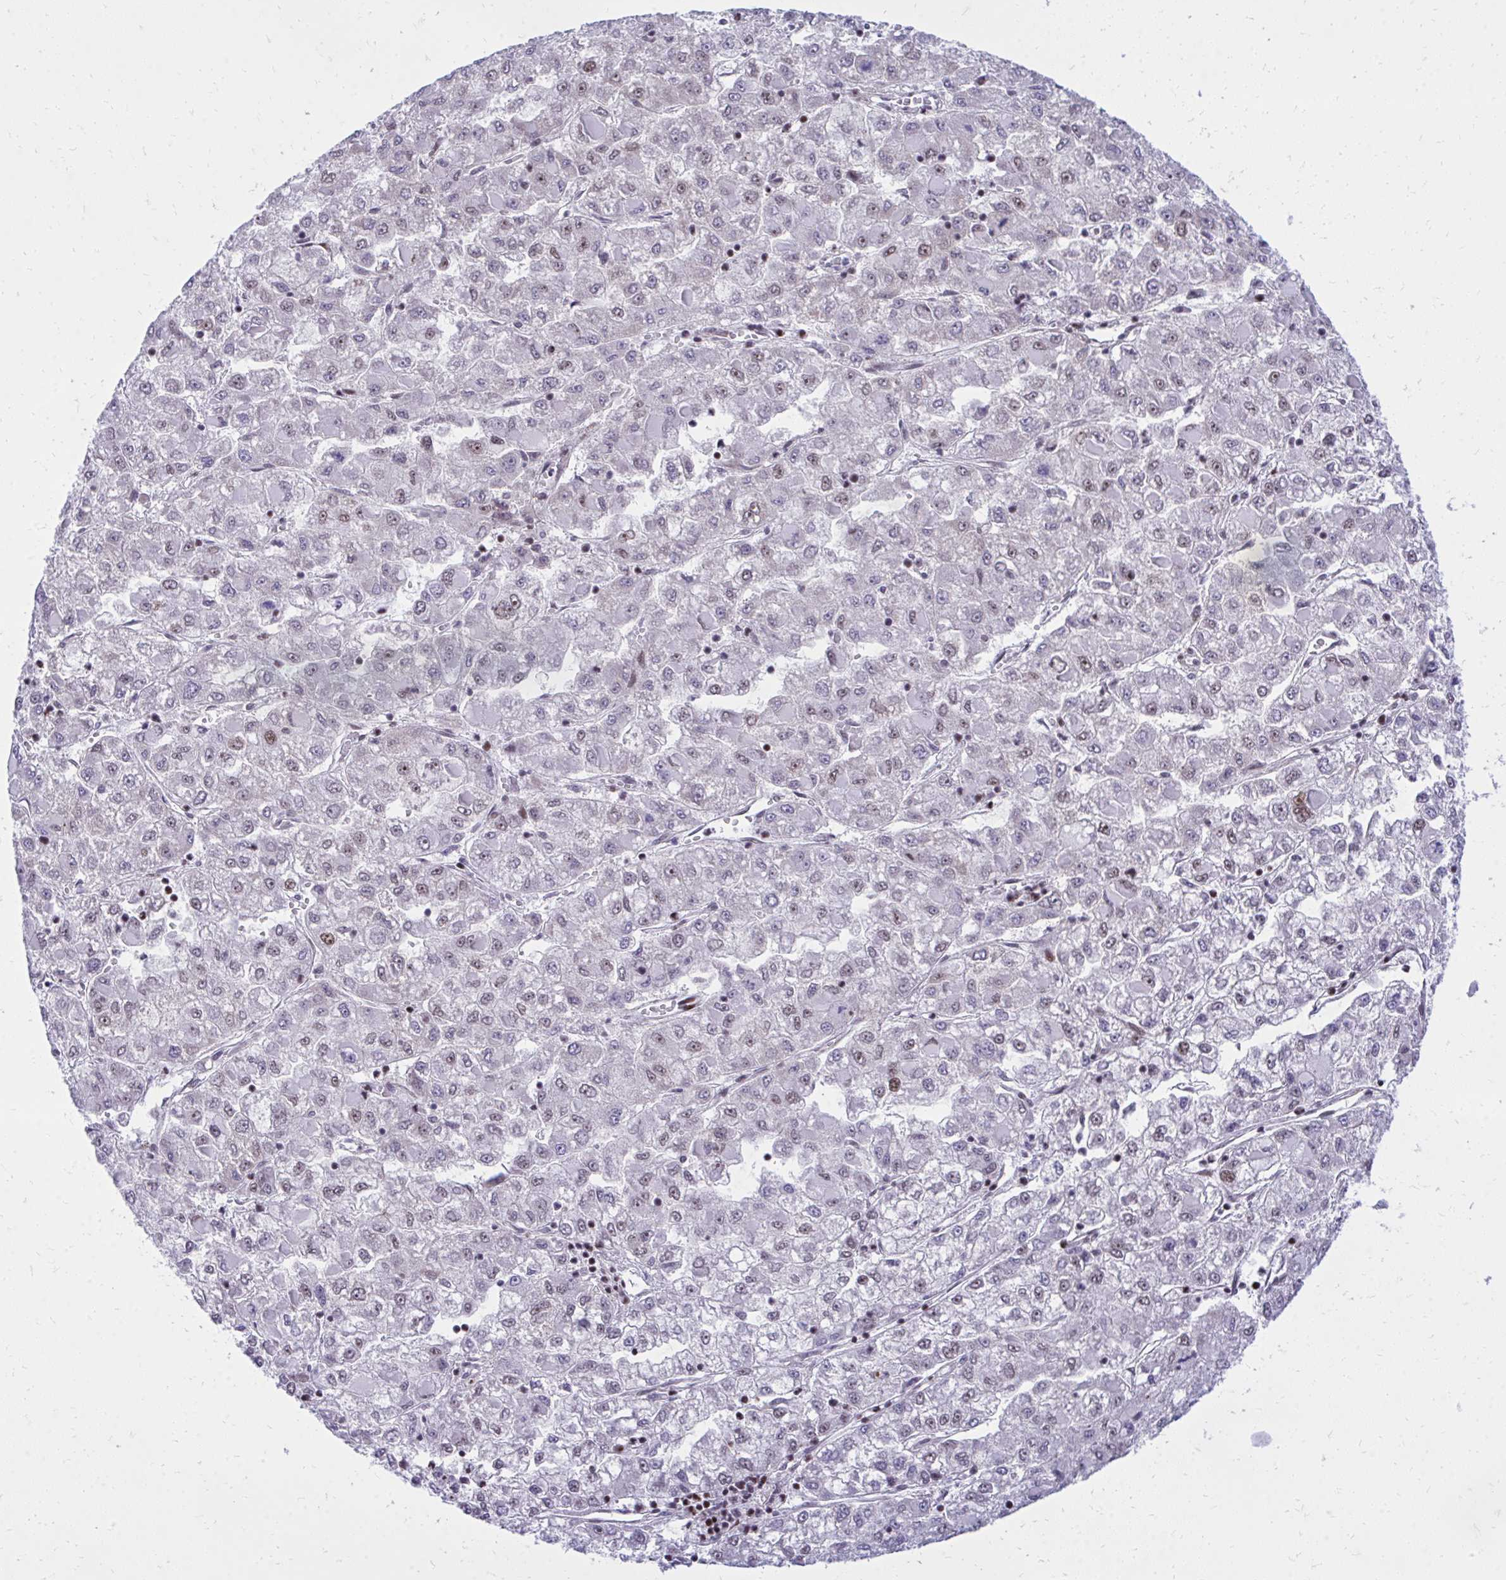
{"staining": {"intensity": "weak", "quantity": "25%-75%", "location": "nuclear"}, "tissue": "liver cancer", "cell_type": "Tumor cells", "image_type": "cancer", "snomed": [{"axis": "morphology", "description": "Carcinoma, Hepatocellular, NOS"}, {"axis": "topography", "description": "Liver"}], "caption": "A high-resolution image shows immunohistochemistry (IHC) staining of liver cancer, which shows weak nuclear staining in approximately 25%-75% of tumor cells. (IHC, brightfield microscopy, high magnification).", "gene": "C14orf39", "patient": {"sex": "male", "age": 40}}